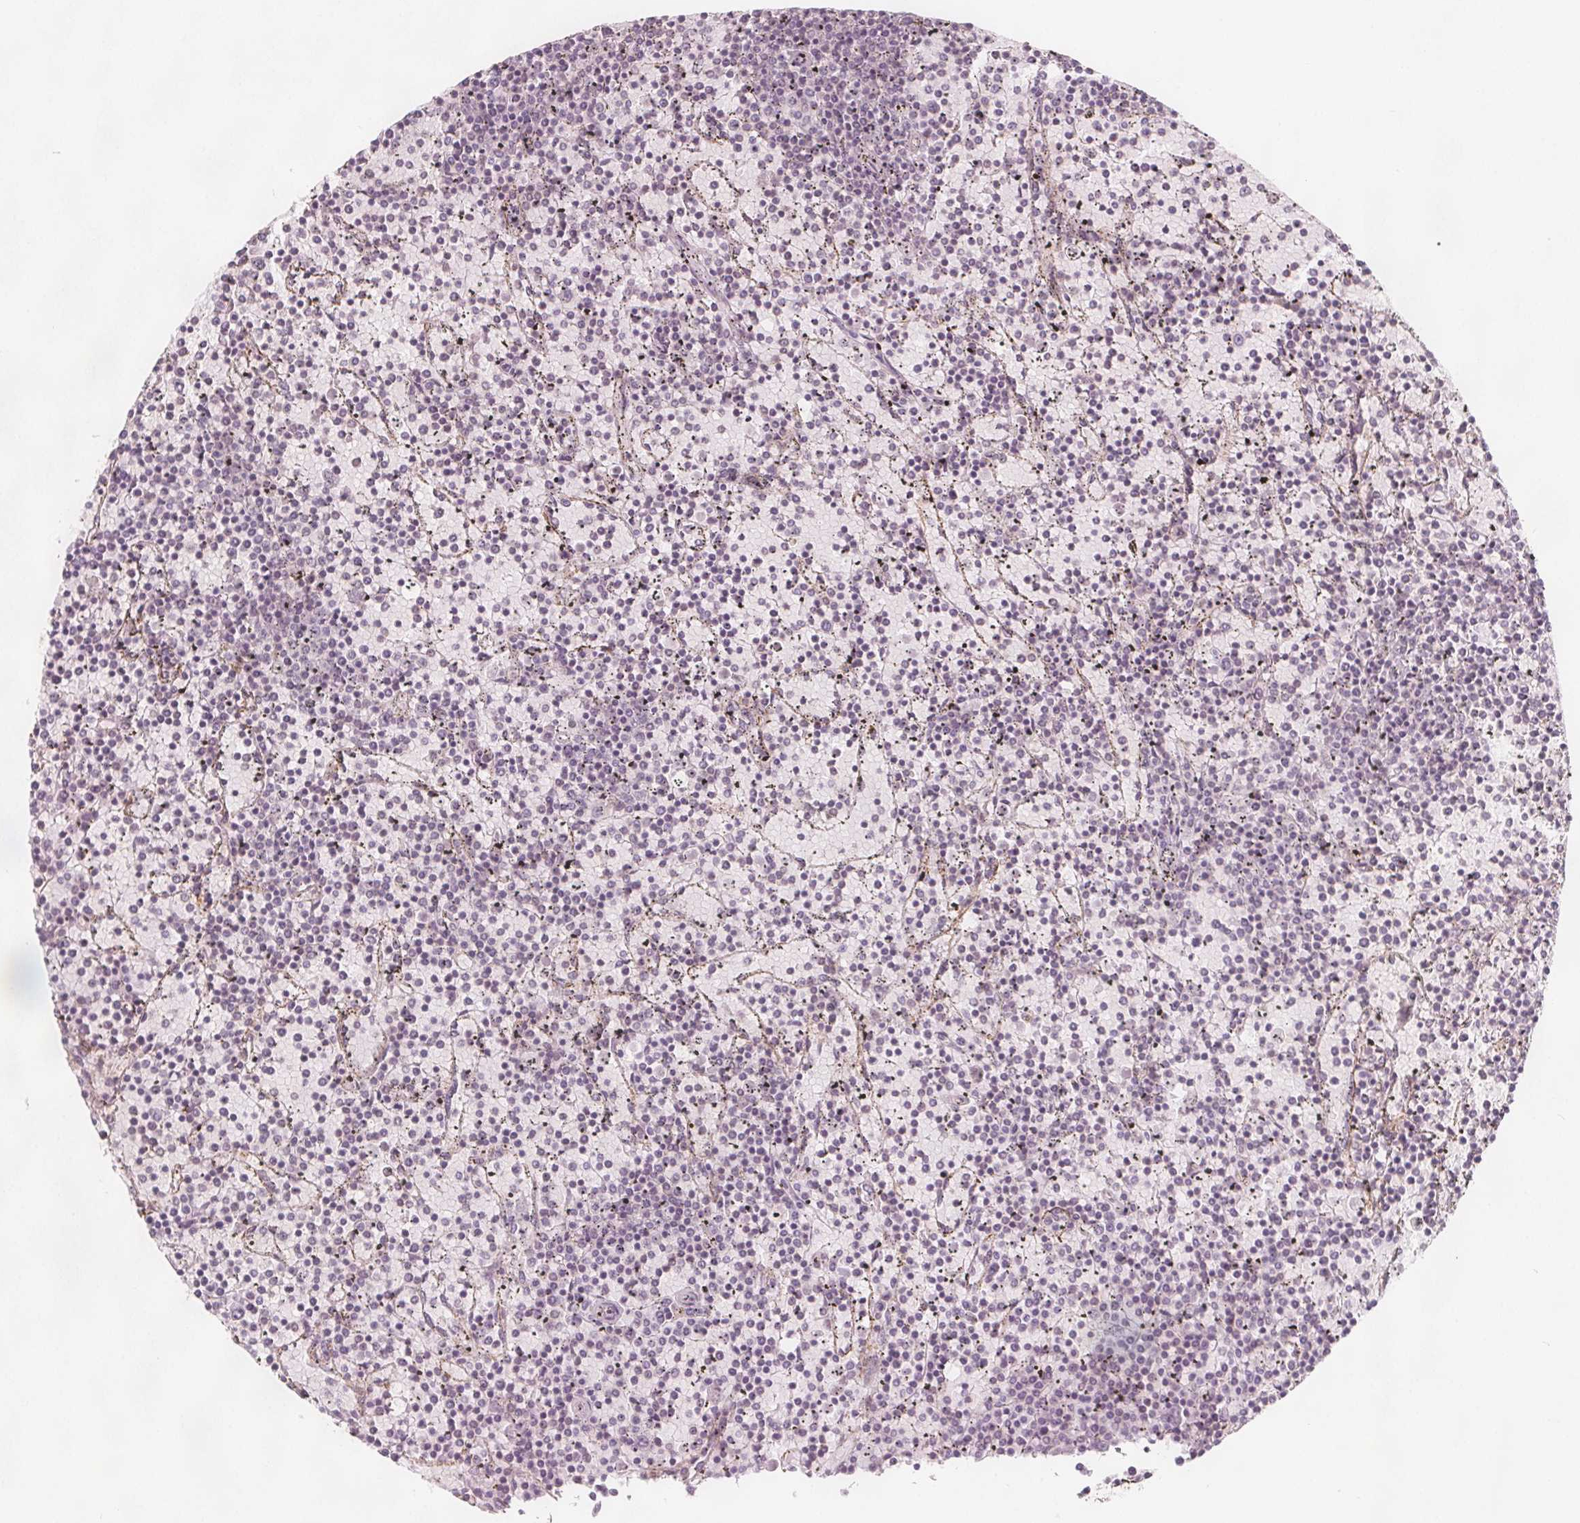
{"staining": {"intensity": "negative", "quantity": "none", "location": "none"}, "tissue": "lymphoma", "cell_type": "Tumor cells", "image_type": "cancer", "snomed": [{"axis": "morphology", "description": "Malignant lymphoma, non-Hodgkin's type, Low grade"}, {"axis": "topography", "description": "Spleen"}], "caption": "A micrograph of lymphoma stained for a protein reveals no brown staining in tumor cells.", "gene": "C1orf167", "patient": {"sex": "female", "age": 77}}